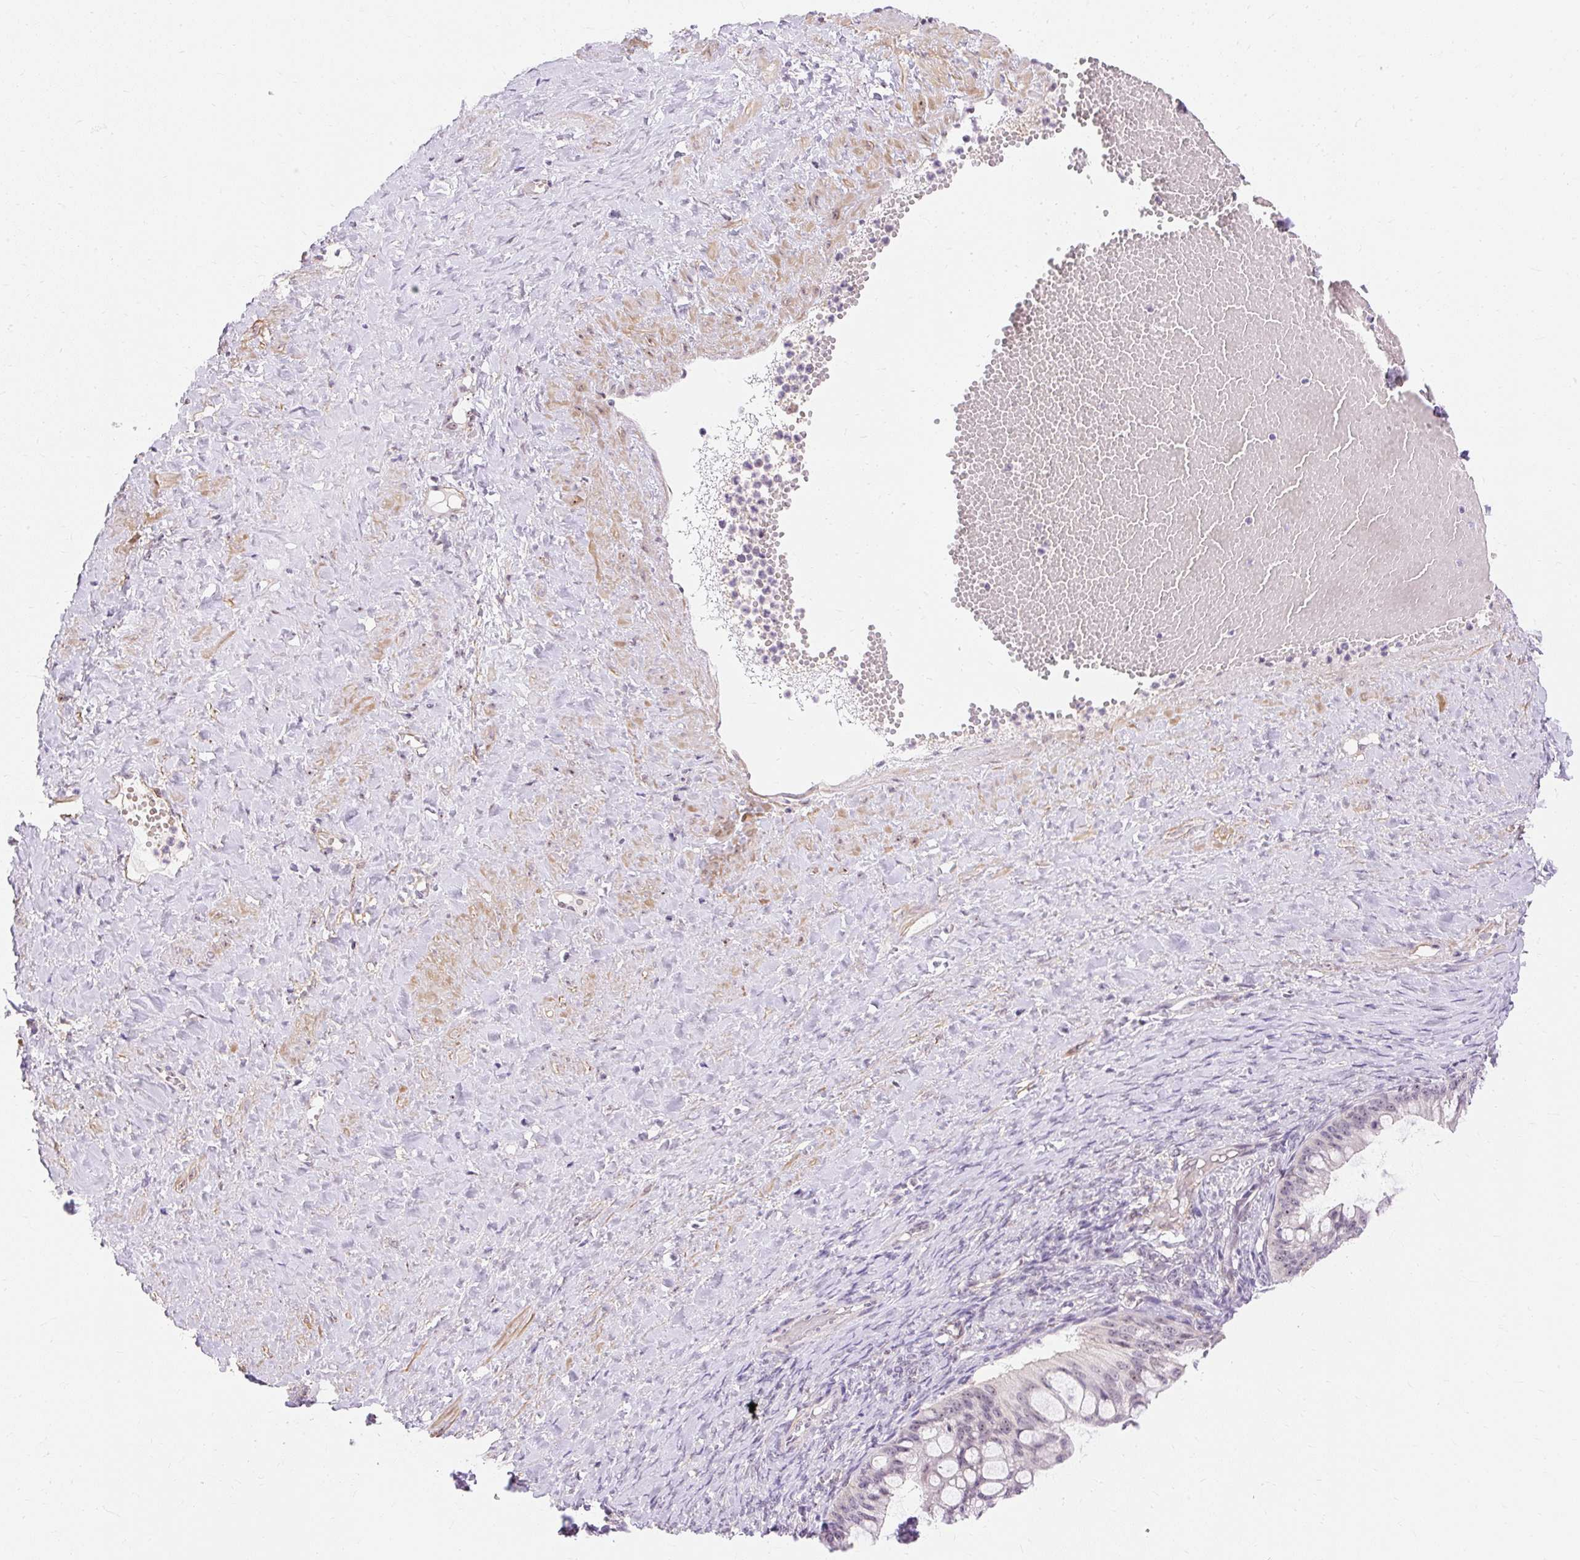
{"staining": {"intensity": "weak", "quantity": ">75%", "location": "nuclear"}, "tissue": "ovarian cancer", "cell_type": "Tumor cells", "image_type": "cancer", "snomed": [{"axis": "morphology", "description": "Cystadenocarcinoma, mucinous, NOS"}, {"axis": "topography", "description": "Ovary"}], "caption": "Ovarian cancer stained for a protein displays weak nuclear positivity in tumor cells.", "gene": "OBP2A", "patient": {"sex": "female", "age": 73}}